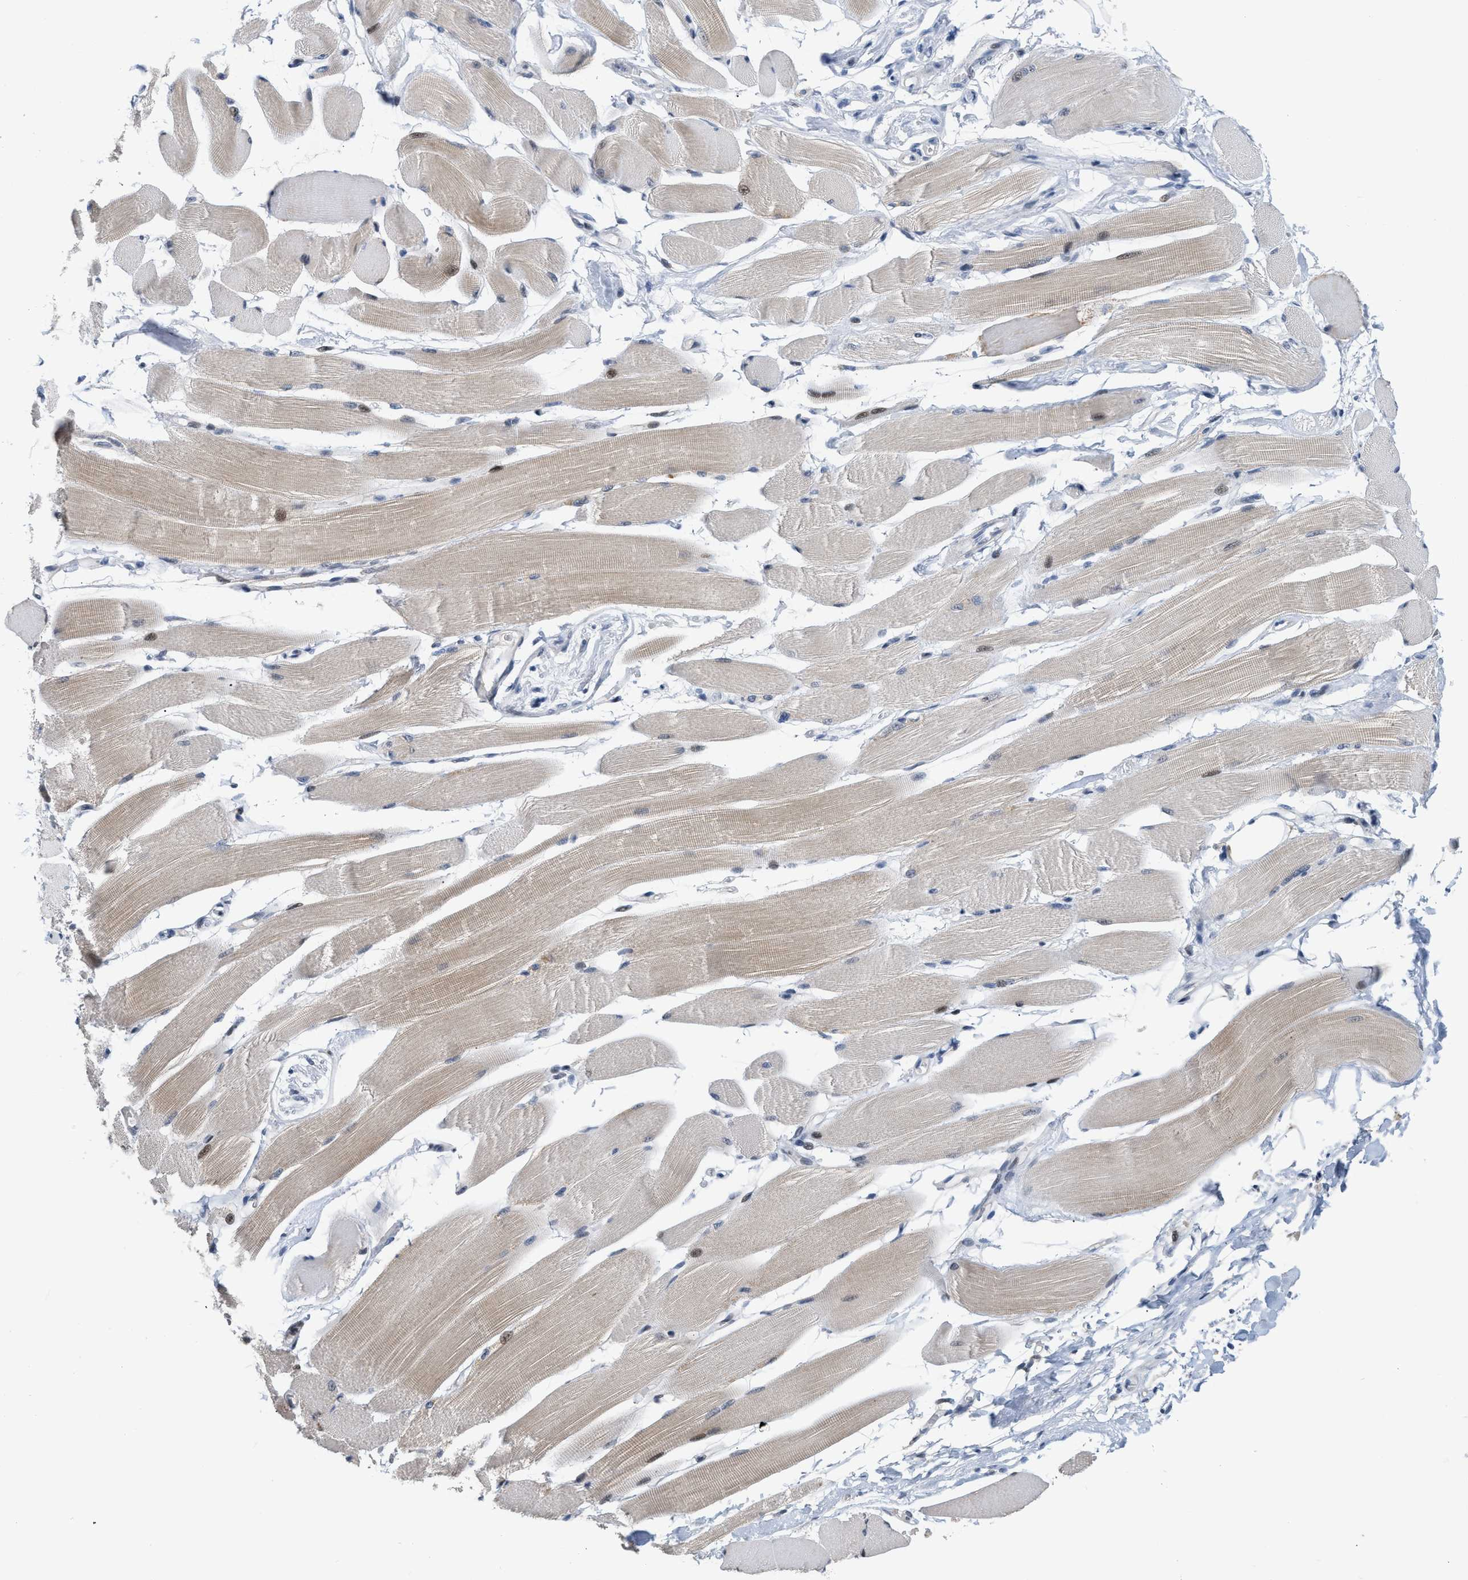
{"staining": {"intensity": "weak", "quantity": "25%-75%", "location": "cytoplasmic/membranous"}, "tissue": "skeletal muscle", "cell_type": "Myocytes", "image_type": "normal", "snomed": [{"axis": "morphology", "description": "Normal tissue, NOS"}, {"axis": "topography", "description": "Skeletal muscle"}, {"axis": "topography", "description": "Peripheral nerve tissue"}], "caption": "Immunohistochemical staining of unremarkable skeletal muscle exhibits 25%-75% levels of weak cytoplasmic/membranous protein expression in approximately 25%-75% of myocytes. Using DAB (3,3'-diaminobenzidine) (brown) and hematoxylin (blue) stains, captured at high magnification using brightfield microscopy.", "gene": "SETDB1", "patient": {"sex": "female", "age": 84}}